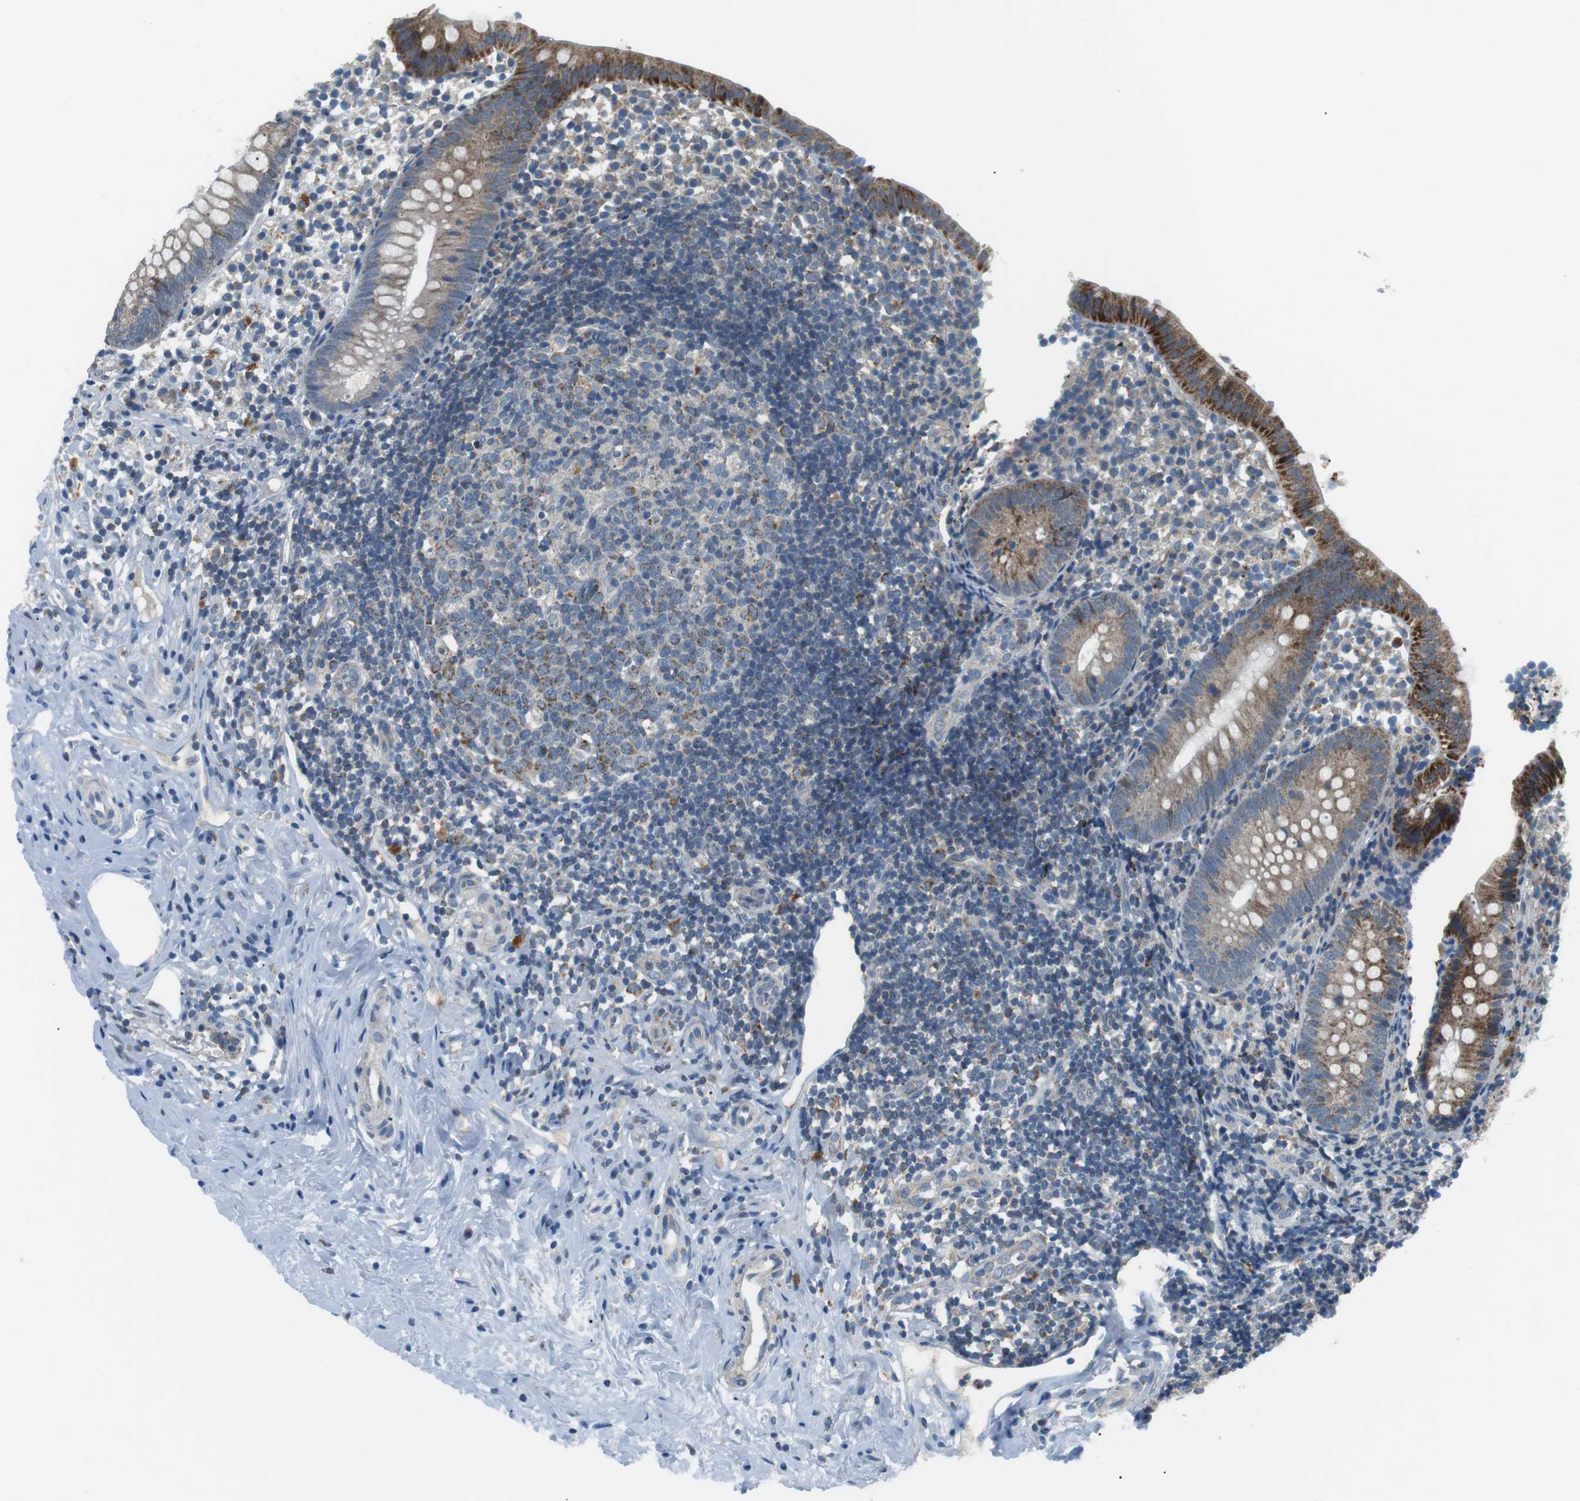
{"staining": {"intensity": "moderate", "quantity": ">75%", "location": "cytoplasmic/membranous"}, "tissue": "appendix", "cell_type": "Glandular cells", "image_type": "normal", "snomed": [{"axis": "morphology", "description": "Normal tissue, NOS"}, {"axis": "topography", "description": "Appendix"}], "caption": "Immunohistochemical staining of benign human appendix exhibits medium levels of moderate cytoplasmic/membranous expression in approximately >75% of glandular cells. (Brightfield microscopy of DAB IHC at high magnification).", "gene": "BACE1", "patient": {"sex": "female", "age": 20}}